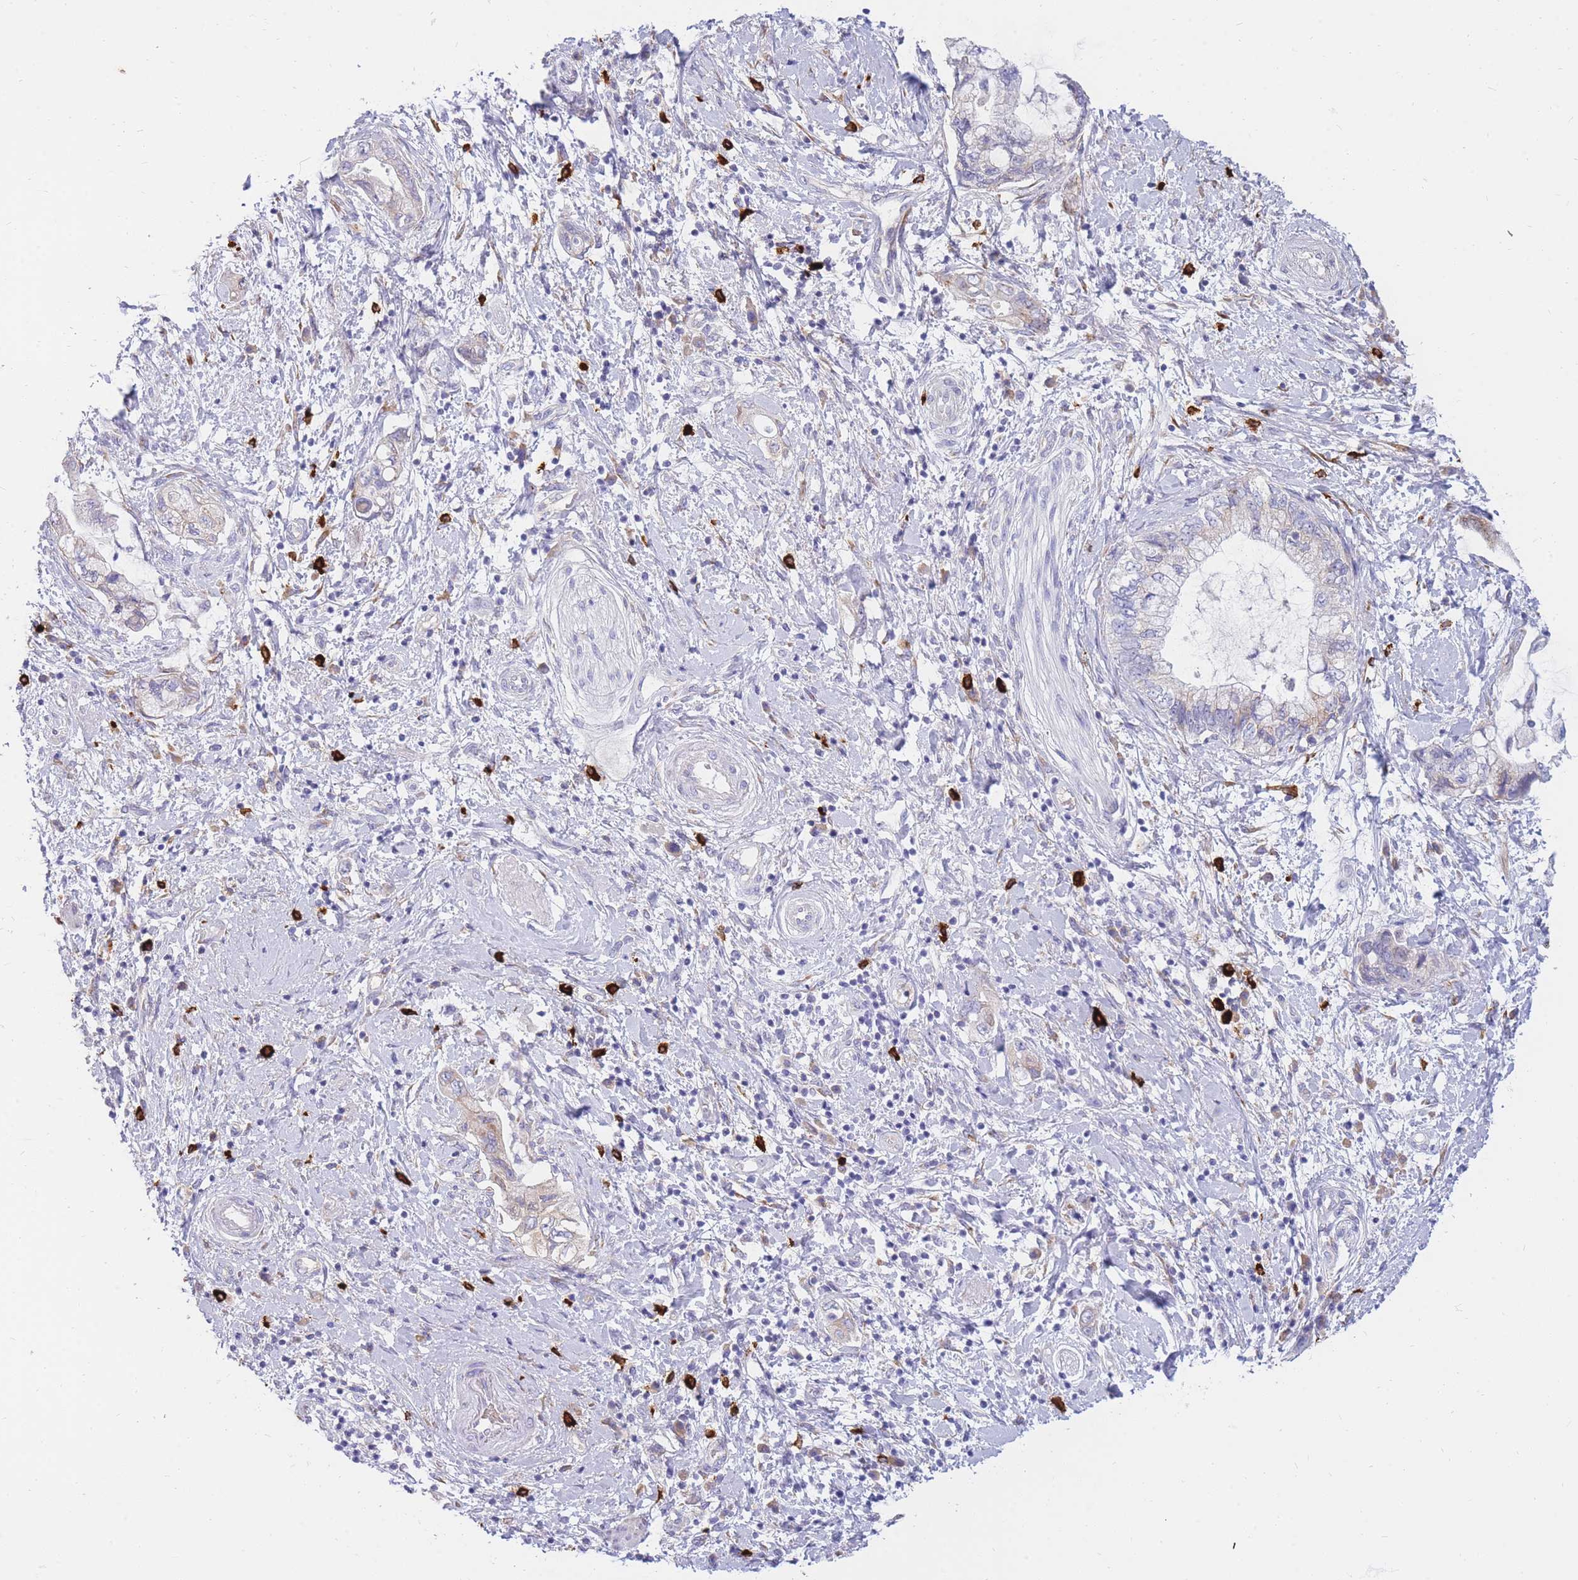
{"staining": {"intensity": "negative", "quantity": "none", "location": "none"}, "tissue": "pancreatic cancer", "cell_type": "Tumor cells", "image_type": "cancer", "snomed": [{"axis": "morphology", "description": "Adenocarcinoma, NOS"}, {"axis": "topography", "description": "Pancreas"}], "caption": "A photomicrograph of human pancreatic cancer is negative for staining in tumor cells.", "gene": "TPSD1", "patient": {"sex": "female", "age": 73}}